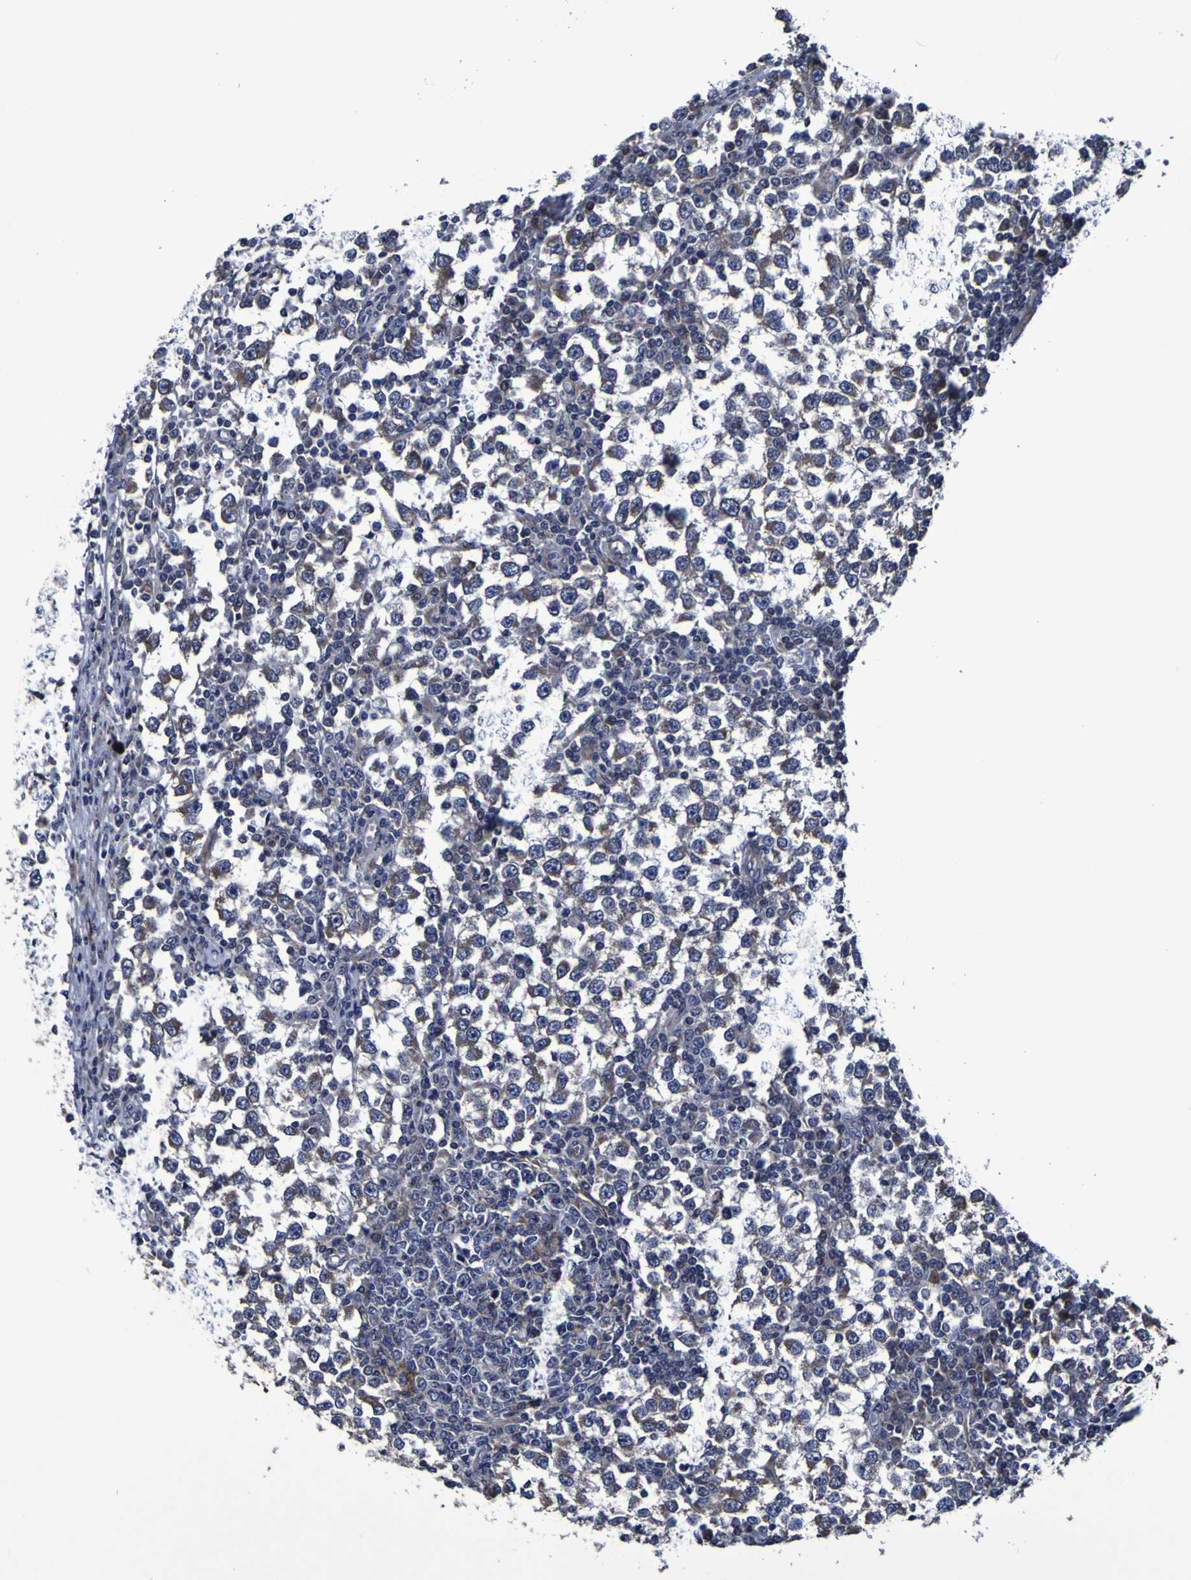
{"staining": {"intensity": "weak", "quantity": "<25%", "location": "cytoplasmic/membranous"}, "tissue": "testis cancer", "cell_type": "Tumor cells", "image_type": "cancer", "snomed": [{"axis": "morphology", "description": "Seminoma, NOS"}, {"axis": "topography", "description": "Testis"}], "caption": "Immunohistochemistry photomicrograph of neoplastic tissue: human seminoma (testis) stained with DAB (3,3'-diaminobenzidine) exhibits no significant protein staining in tumor cells.", "gene": "P3H1", "patient": {"sex": "male", "age": 65}}